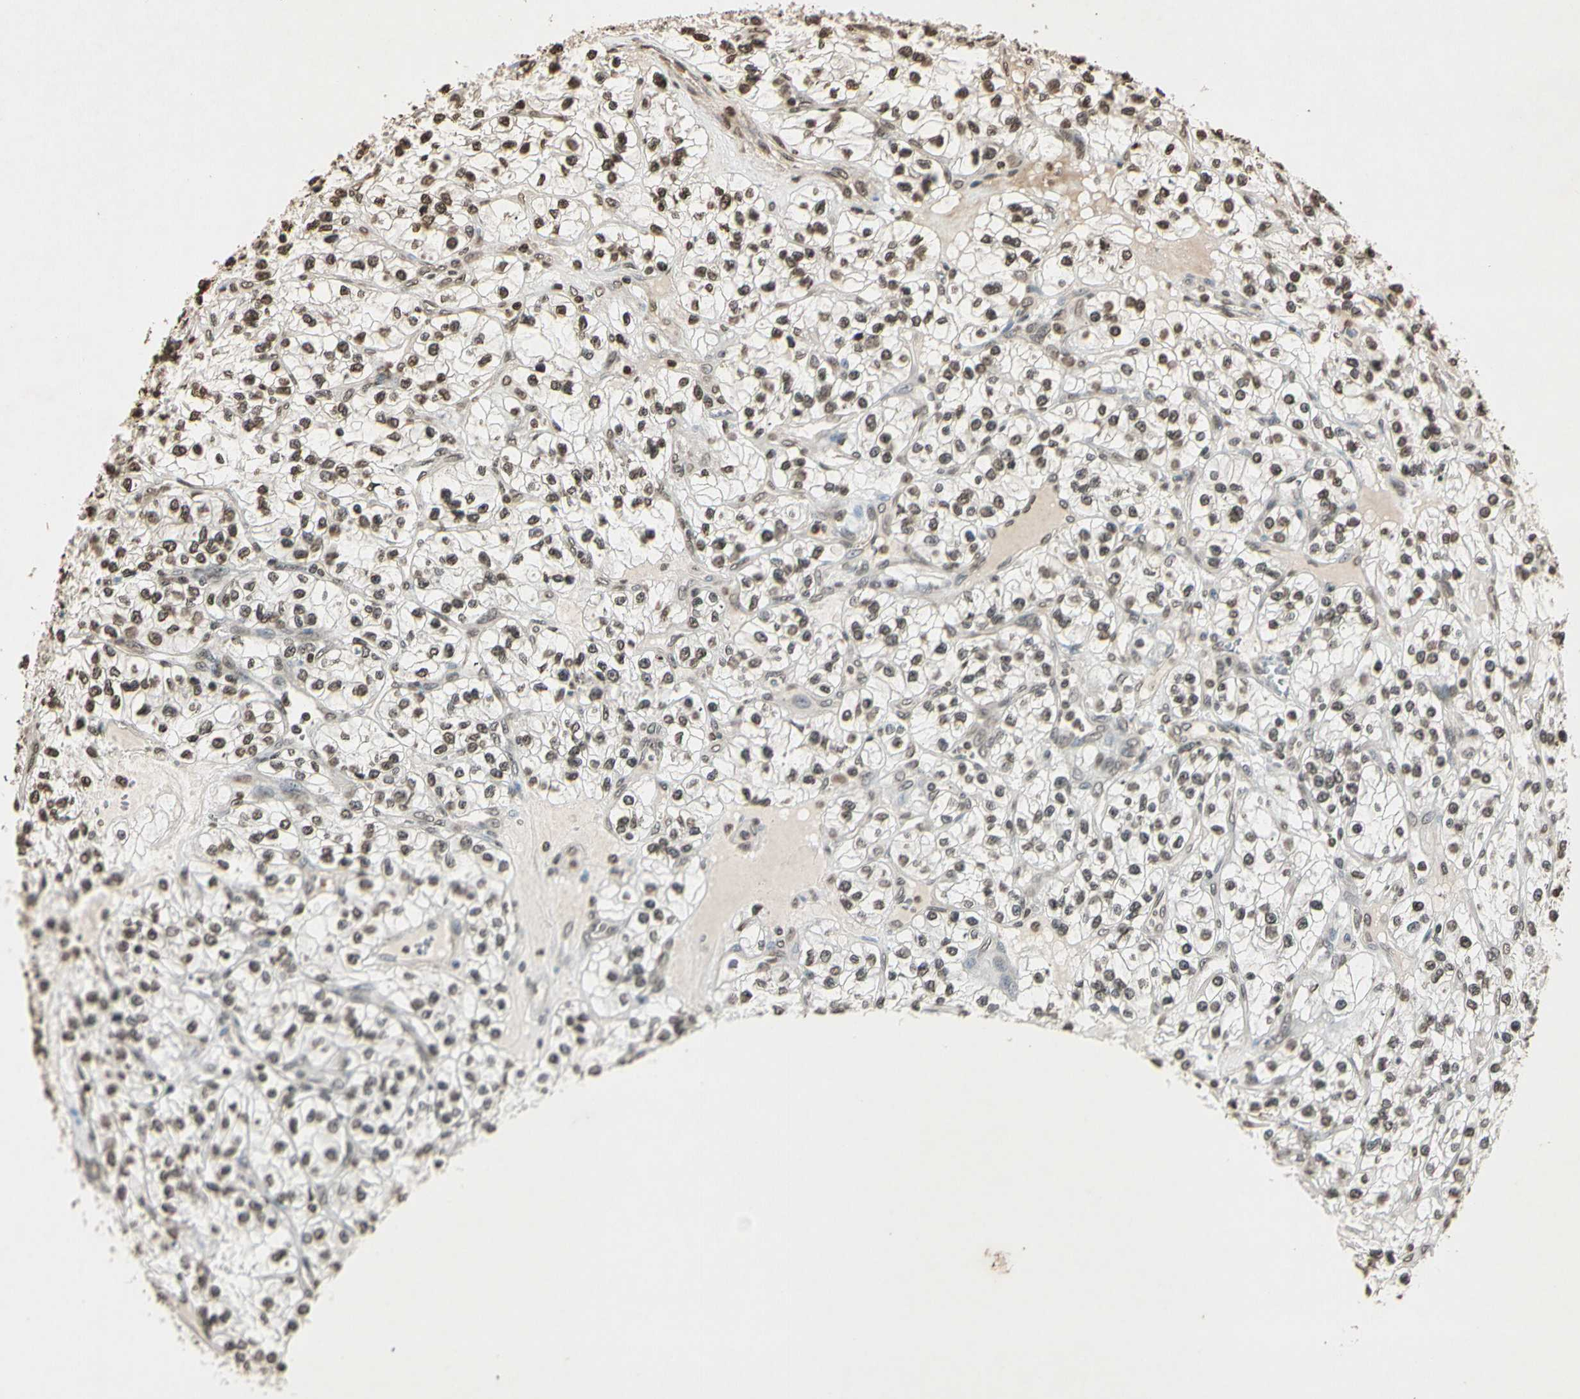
{"staining": {"intensity": "moderate", "quantity": "25%-75%", "location": "nuclear"}, "tissue": "renal cancer", "cell_type": "Tumor cells", "image_type": "cancer", "snomed": [{"axis": "morphology", "description": "Adenocarcinoma, NOS"}, {"axis": "topography", "description": "Kidney"}], "caption": "This photomicrograph shows immunohistochemistry staining of renal cancer, with medium moderate nuclear expression in about 25%-75% of tumor cells.", "gene": "TOP1", "patient": {"sex": "female", "age": 57}}